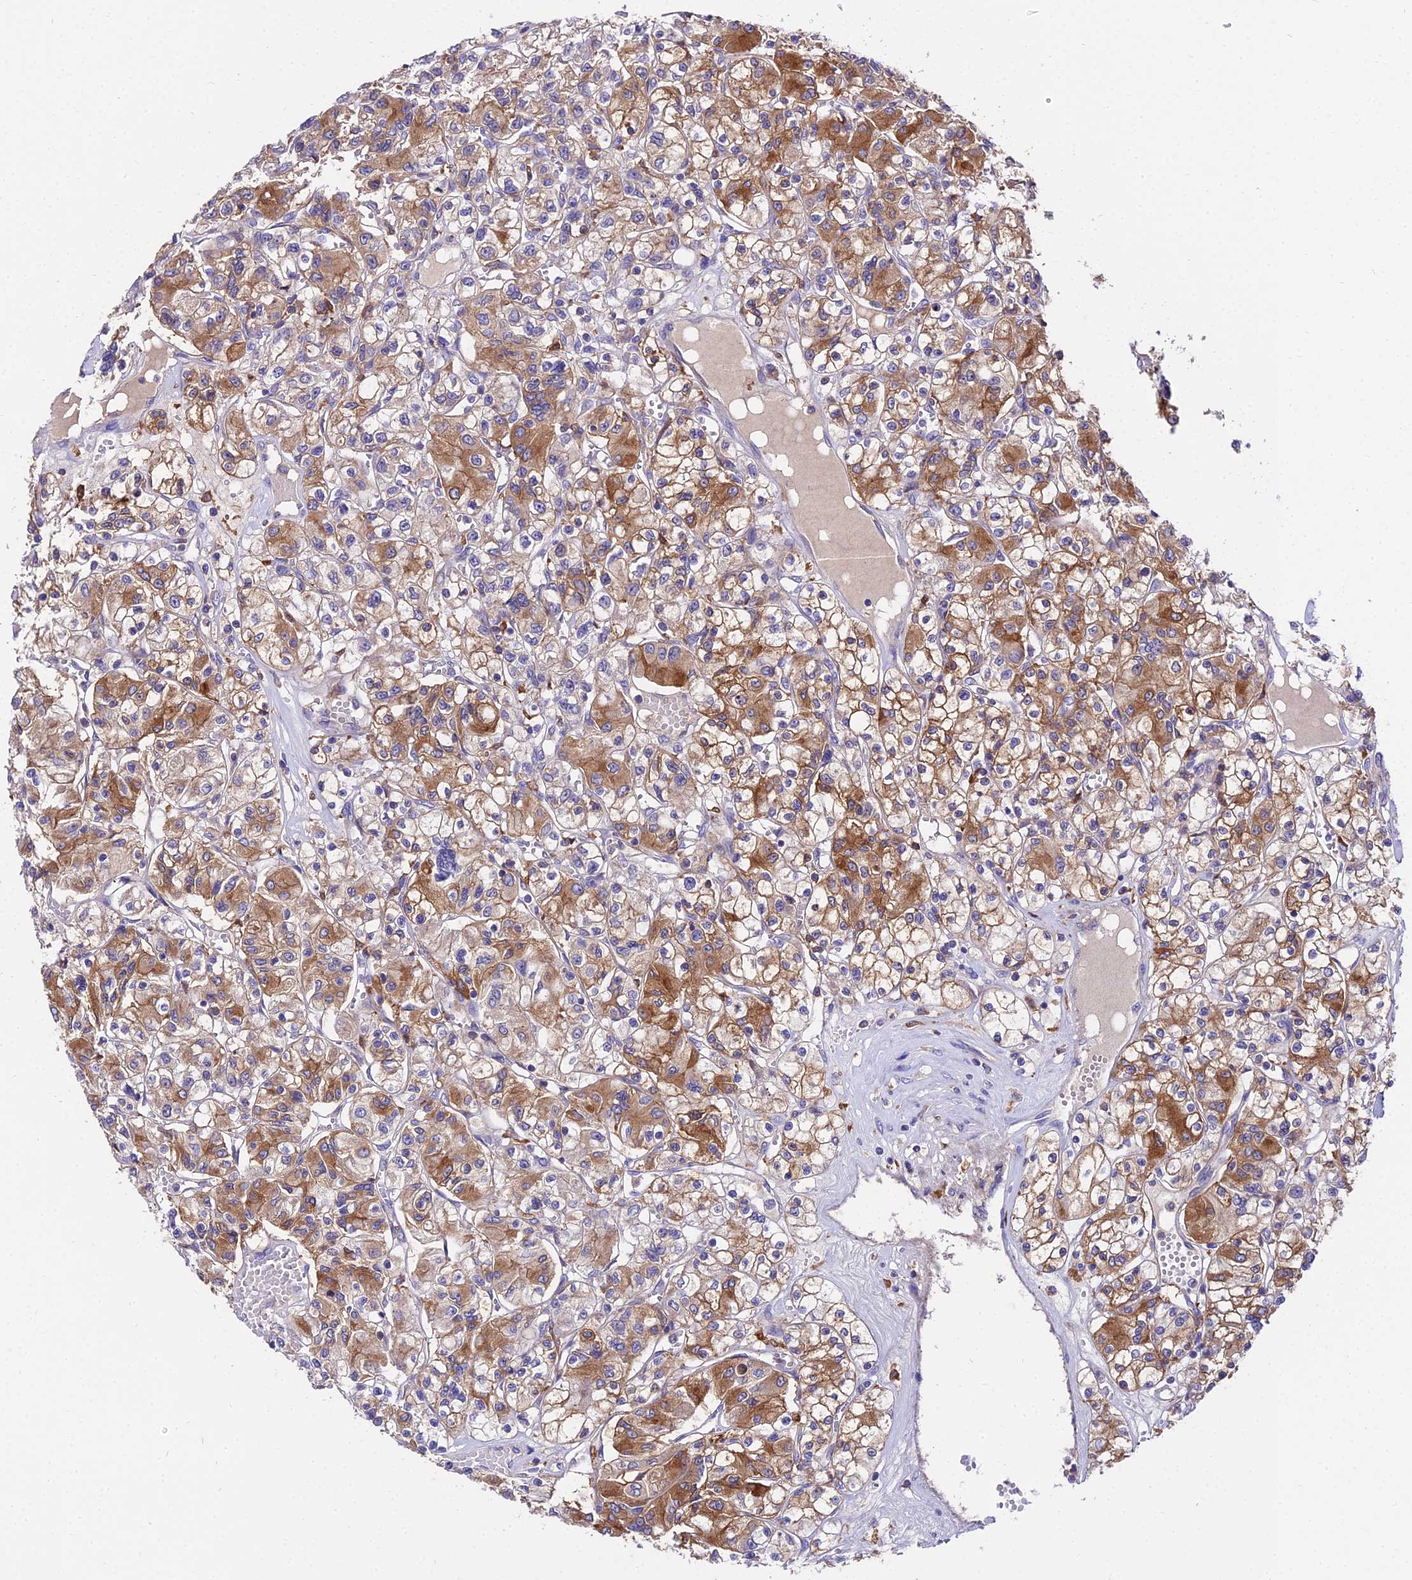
{"staining": {"intensity": "moderate", "quantity": ">75%", "location": "cytoplasmic/membranous"}, "tissue": "renal cancer", "cell_type": "Tumor cells", "image_type": "cancer", "snomed": [{"axis": "morphology", "description": "Adenocarcinoma, NOS"}, {"axis": "topography", "description": "Kidney"}], "caption": "Immunohistochemical staining of human renal cancer shows medium levels of moderate cytoplasmic/membranous staining in about >75% of tumor cells. Using DAB (brown) and hematoxylin (blue) stains, captured at high magnification using brightfield microscopy.", "gene": "C2orf69", "patient": {"sex": "female", "age": 59}}